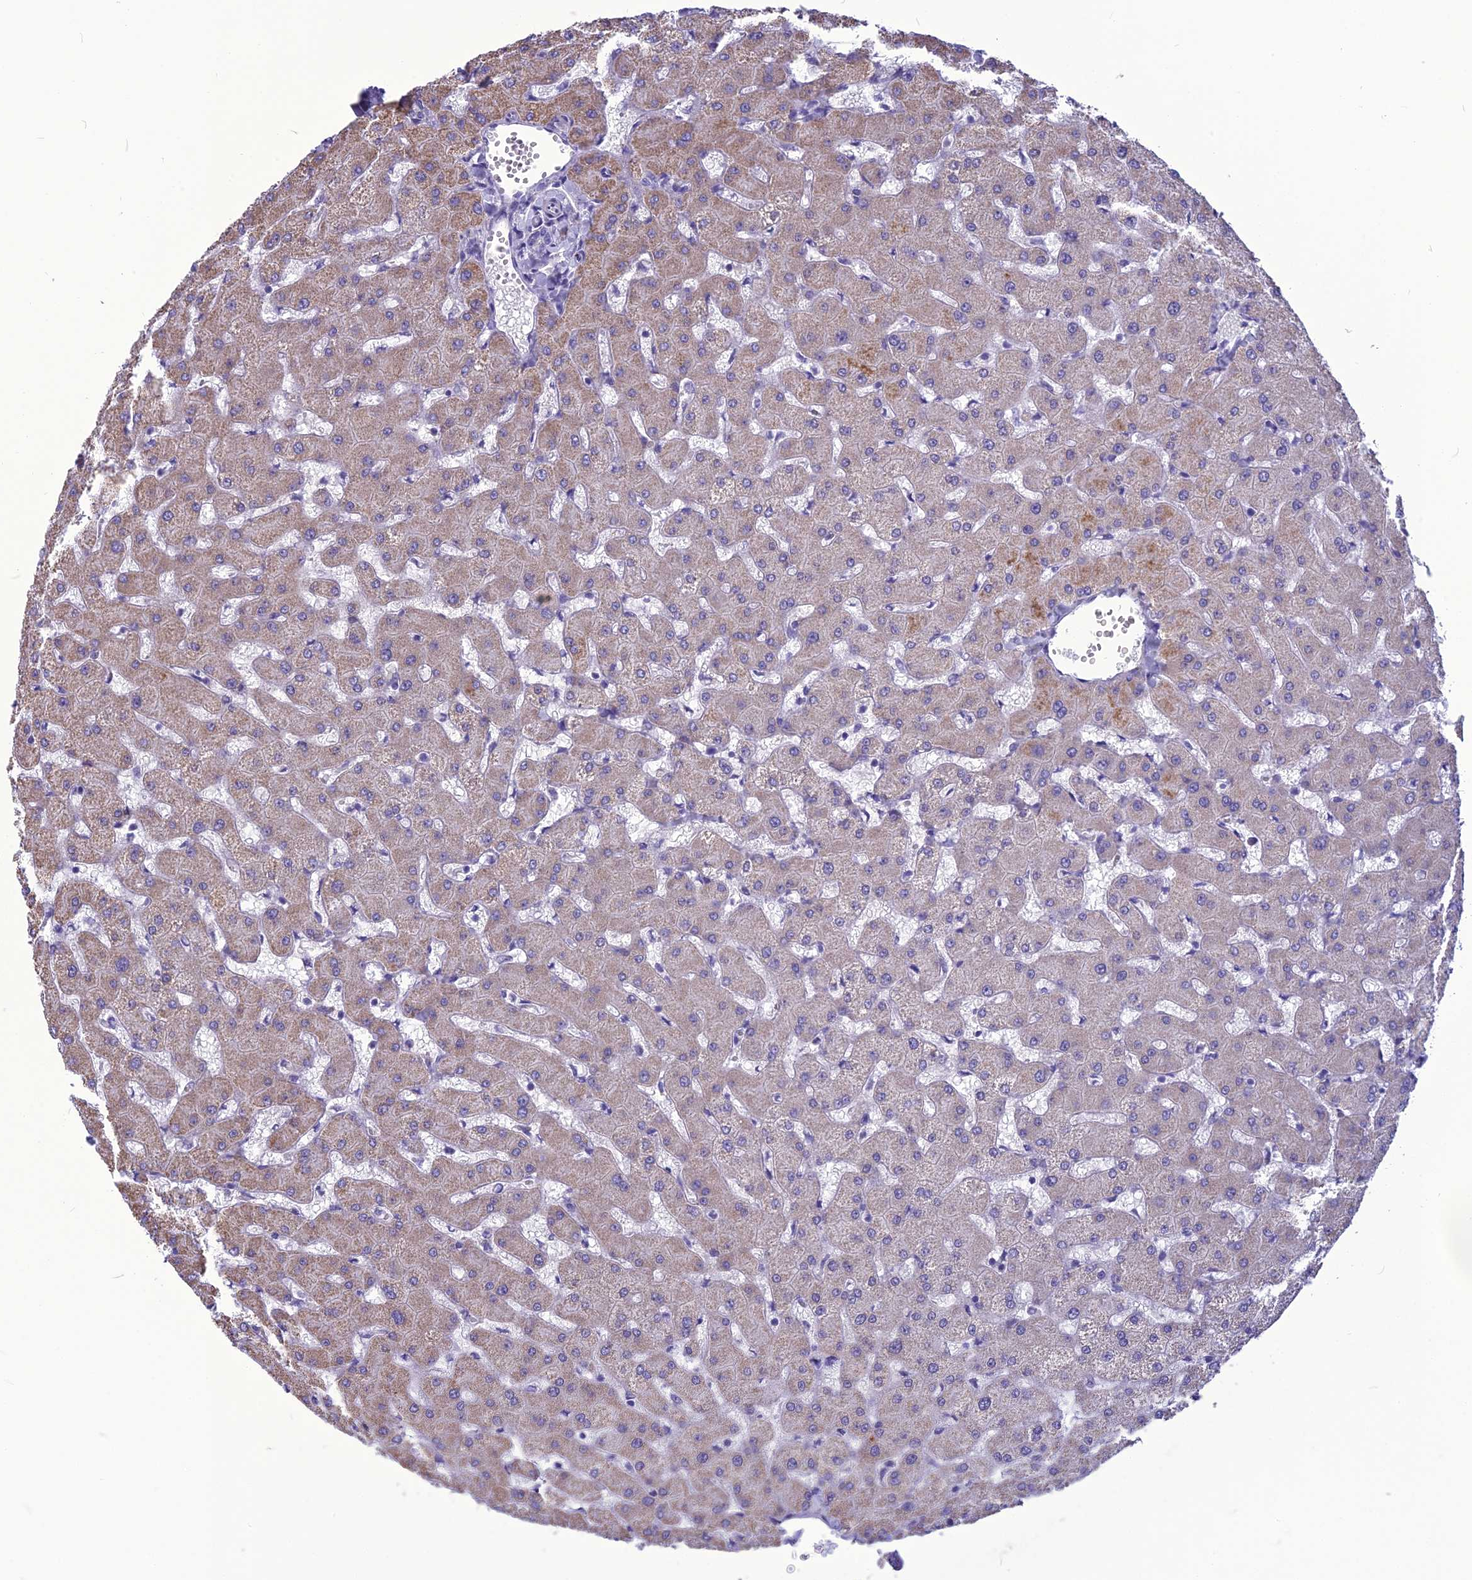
{"staining": {"intensity": "weak", "quantity": "<25%", "location": "cytoplasmic/membranous"}, "tissue": "liver", "cell_type": "Cholangiocytes", "image_type": "normal", "snomed": [{"axis": "morphology", "description": "Normal tissue, NOS"}, {"axis": "topography", "description": "Liver"}], "caption": "High power microscopy micrograph of an immunohistochemistry (IHC) image of benign liver, revealing no significant staining in cholangiocytes. (DAB (3,3'-diaminobenzidine) IHC with hematoxylin counter stain).", "gene": "BBS2", "patient": {"sex": "female", "age": 63}}